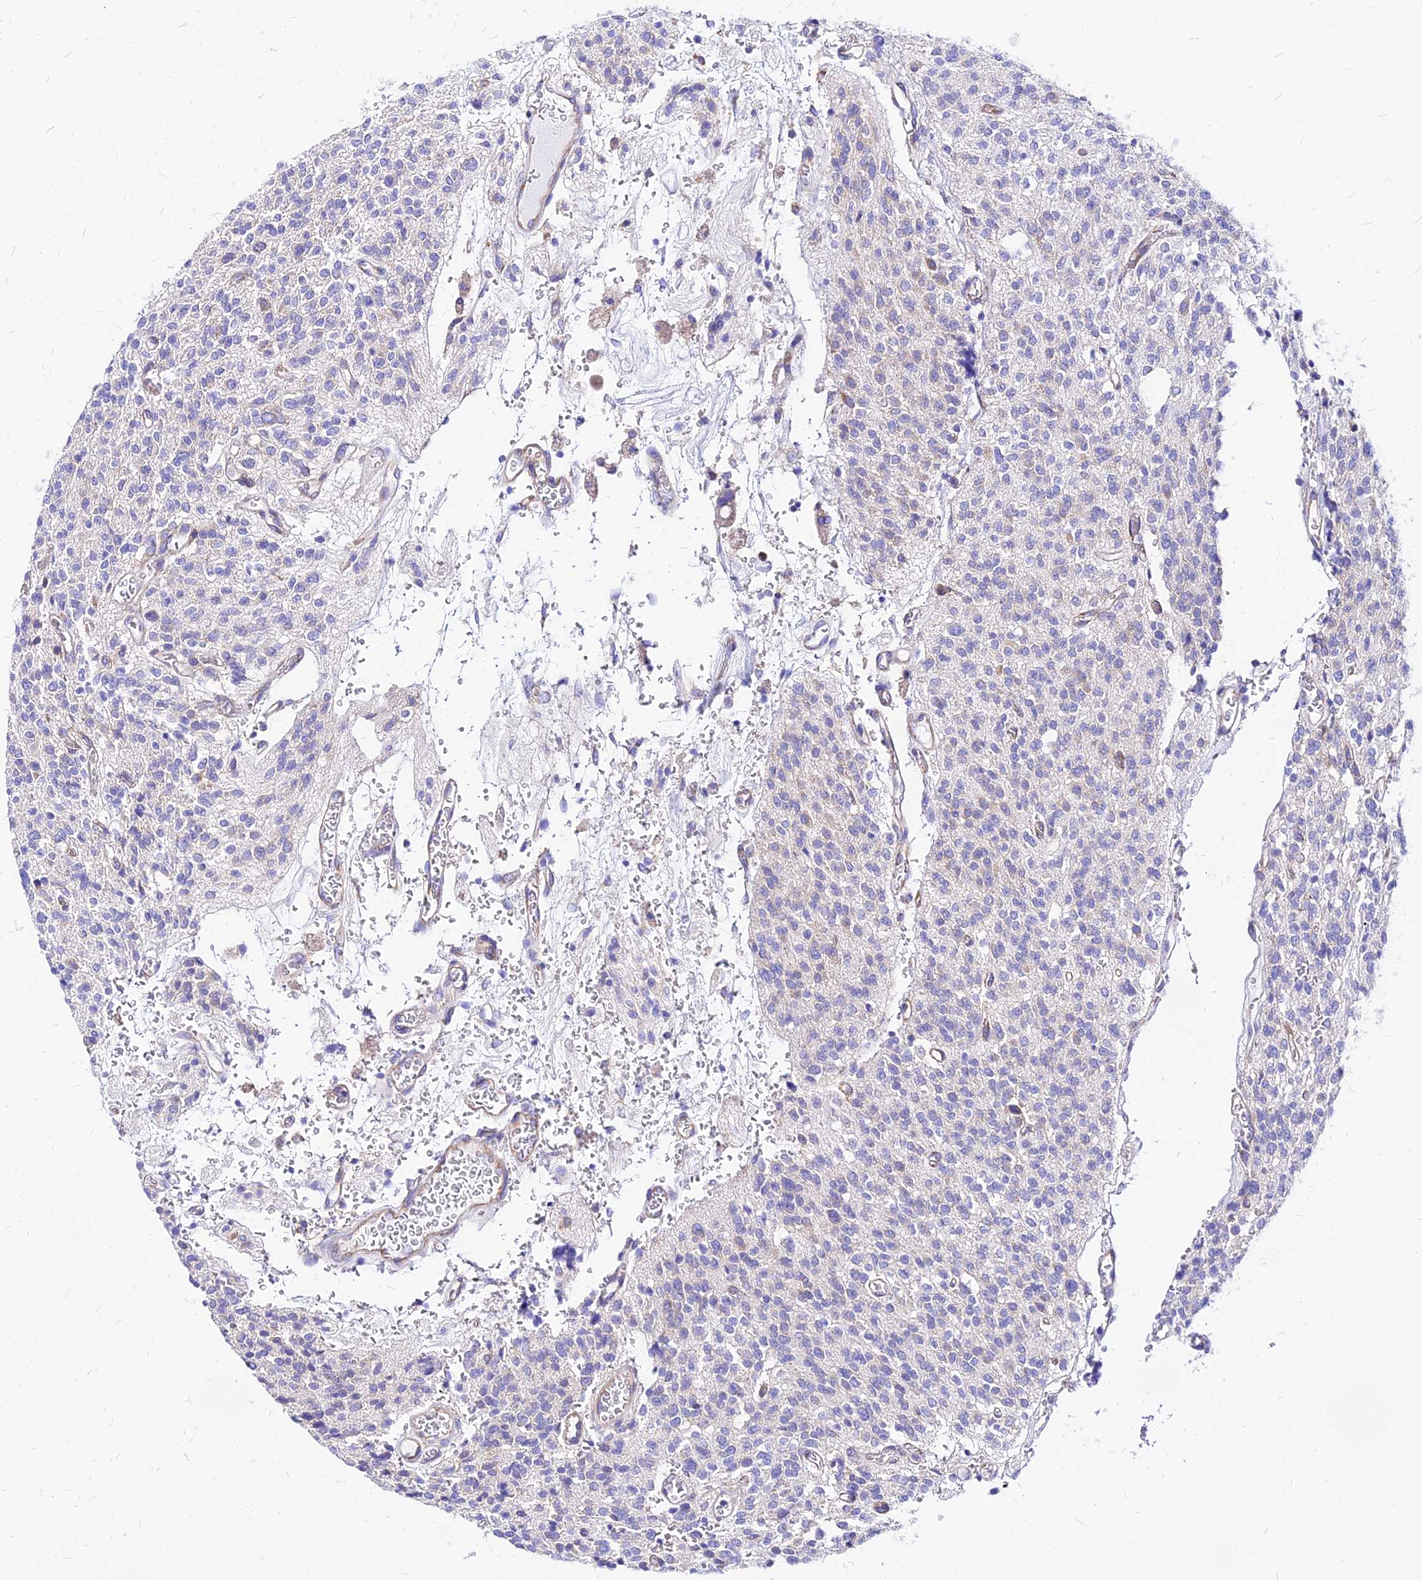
{"staining": {"intensity": "negative", "quantity": "none", "location": "none"}, "tissue": "glioma", "cell_type": "Tumor cells", "image_type": "cancer", "snomed": [{"axis": "morphology", "description": "Glioma, malignant, High grade"}, {"axis": "topography", "description": "Brain"}], "caption": "High-grade glioma (malignant) stained for a protein using immunohistochemistry demonstrates no positivity tumor cells.", "gene": "RPL19", "patient": {"sex": "male", "age": 34}}